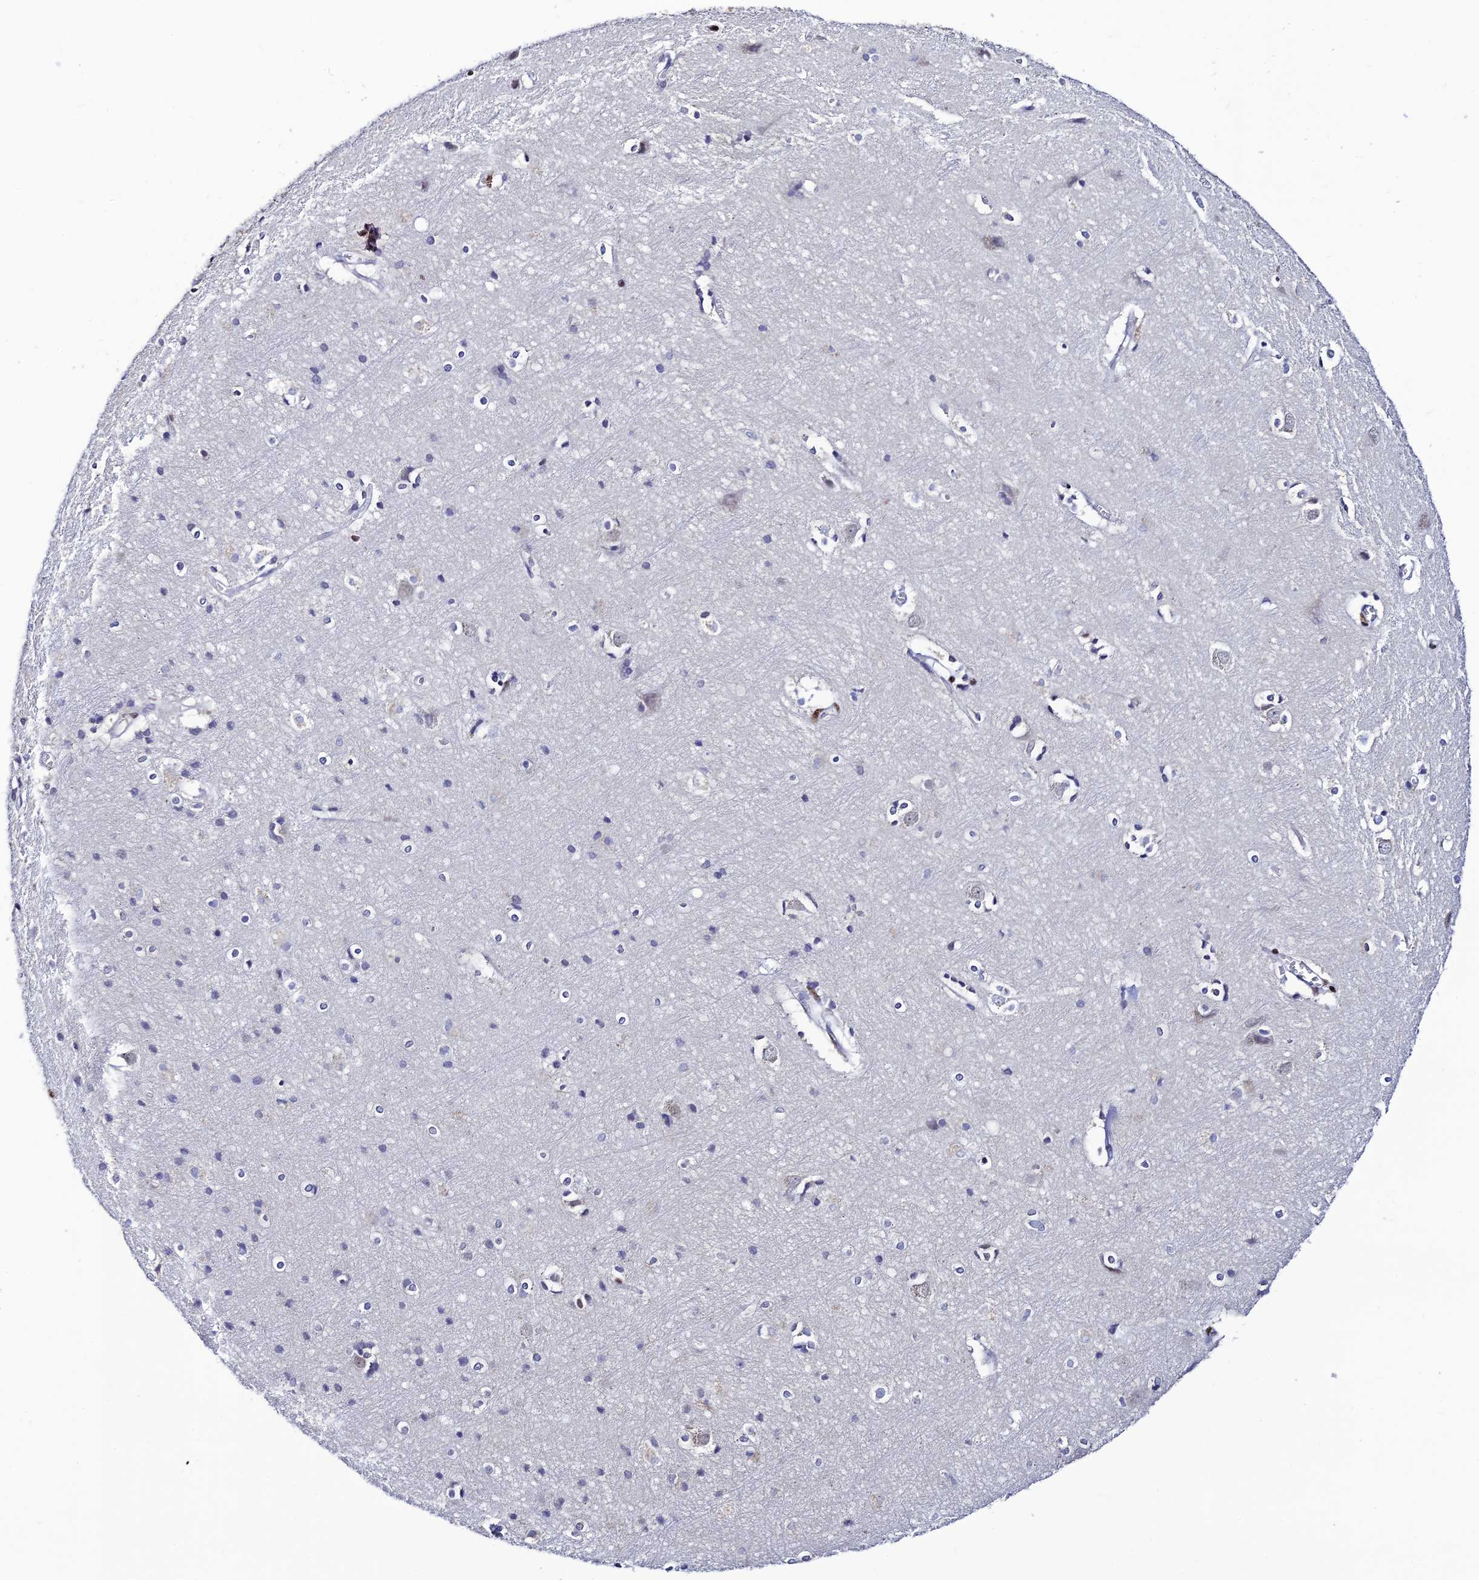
{"staining": {"intensity": "negative", "quantity": "none", "location": "none"}, "tissue": "cerebral cortex", "cell_type": "Endothelial cells", "image_type": "normal", "snomed": [{"axis": "morphology", "description": "Normal tissue, NOS"}, {"axis": "topography", "description": "Cerebral cortex"}], "caption": "Endothelial cells are negative for brown protein staining in unremarkable cerebral cortex. (Brightfield microscopy of DAB IHC at high magnification).", "gene": "HIC1", "patient": {"sex": "male", "age": 54}}